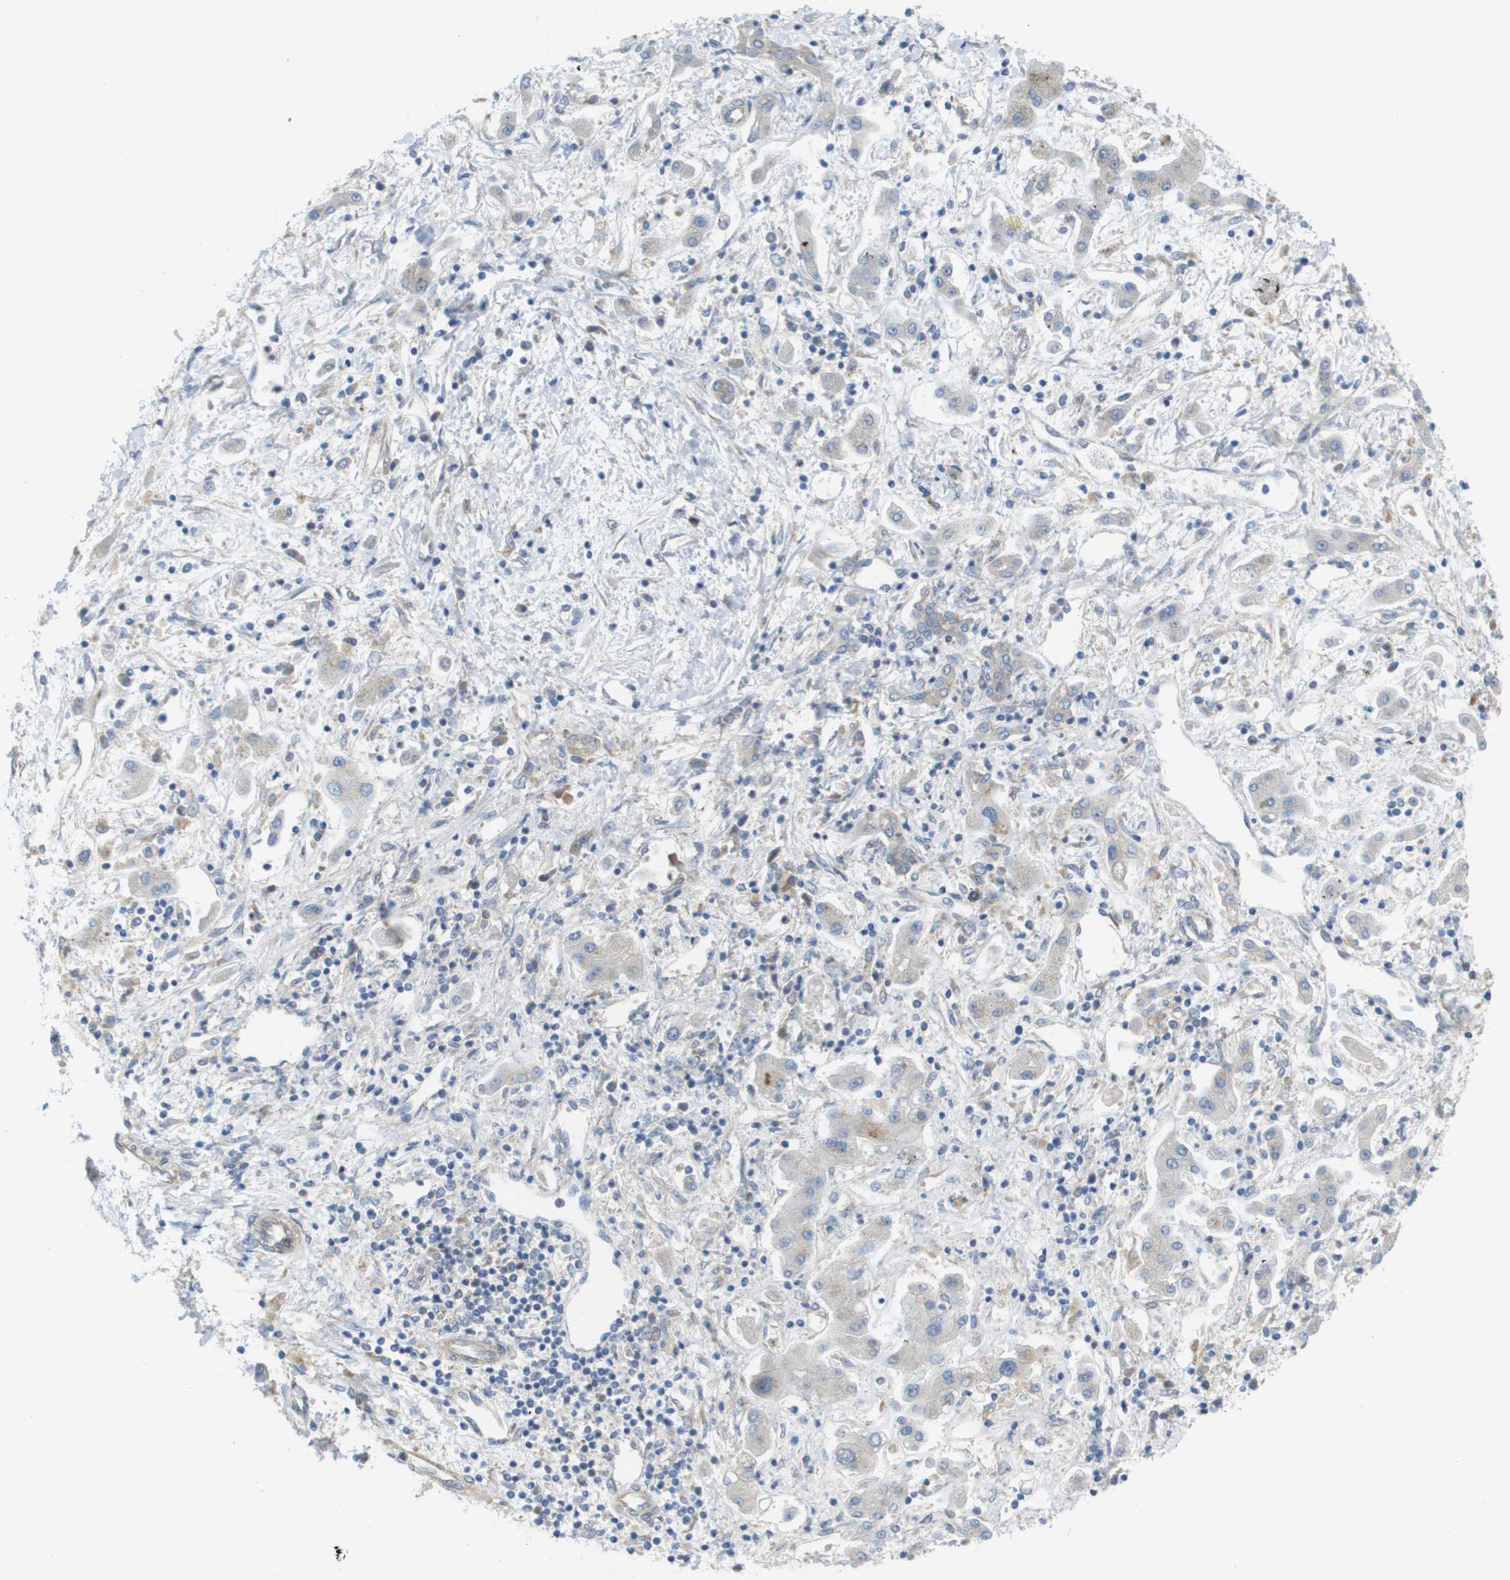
{"staining": {"intensity": "negative", "quantity": "none", "location": "none"}, "tissue": "liver cancer", "cell_type": "Tumor cells", "image_type": "cancer", "snomed": [{"axis": "morphology", "description": "Cholangiocarcinoma"}, {"axis": "topography", "description": "Liver"}], "caption": "IHC of liver cancer (cholangiocarcinoma) shows no staining in tumor cells. Nuclei are stained in blue.", "gene": "EIF4G2", "patient": {"sex": "male", "age": 50}}